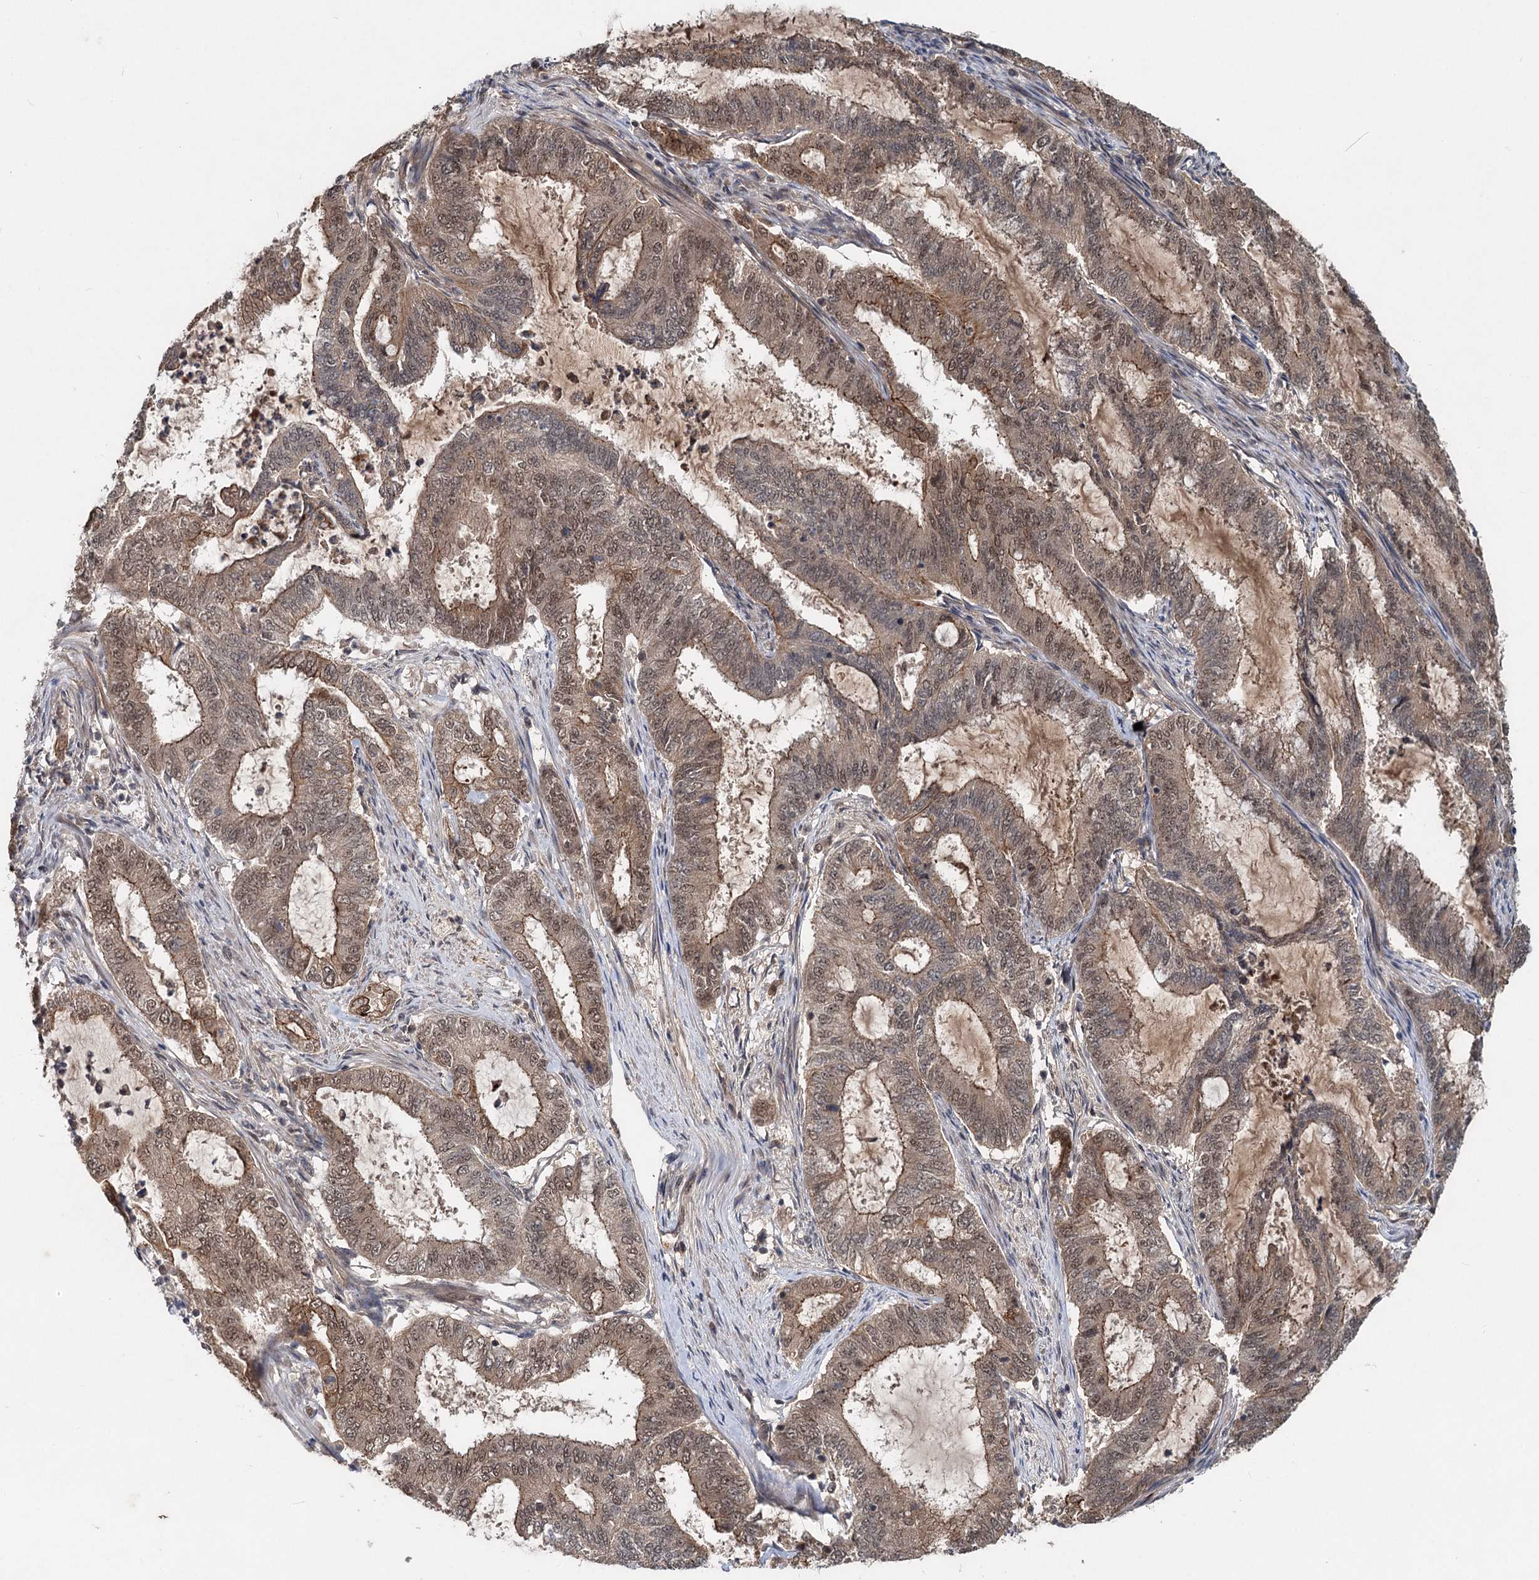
{"staining": {"intensity": "moderate", "quantity": ">75%", "location": "cytoplasmic/membranous,nuclear"}, "tissue": "endometrial cancer", "cell_type": "Tumor cells", "image_type": "cancer", "snomed": [{"axis": "morphology", "description": "Adenocarcinoma, NOS"}, {"axis": "topography", "description": "Endometrium"}], "caption": "Adenocarcinoma (endometrial) stained with a protein marker shows moderate staining in tumor cells.", "gene": "RITA1", "patient": {"sex": "female", "age": 51}}